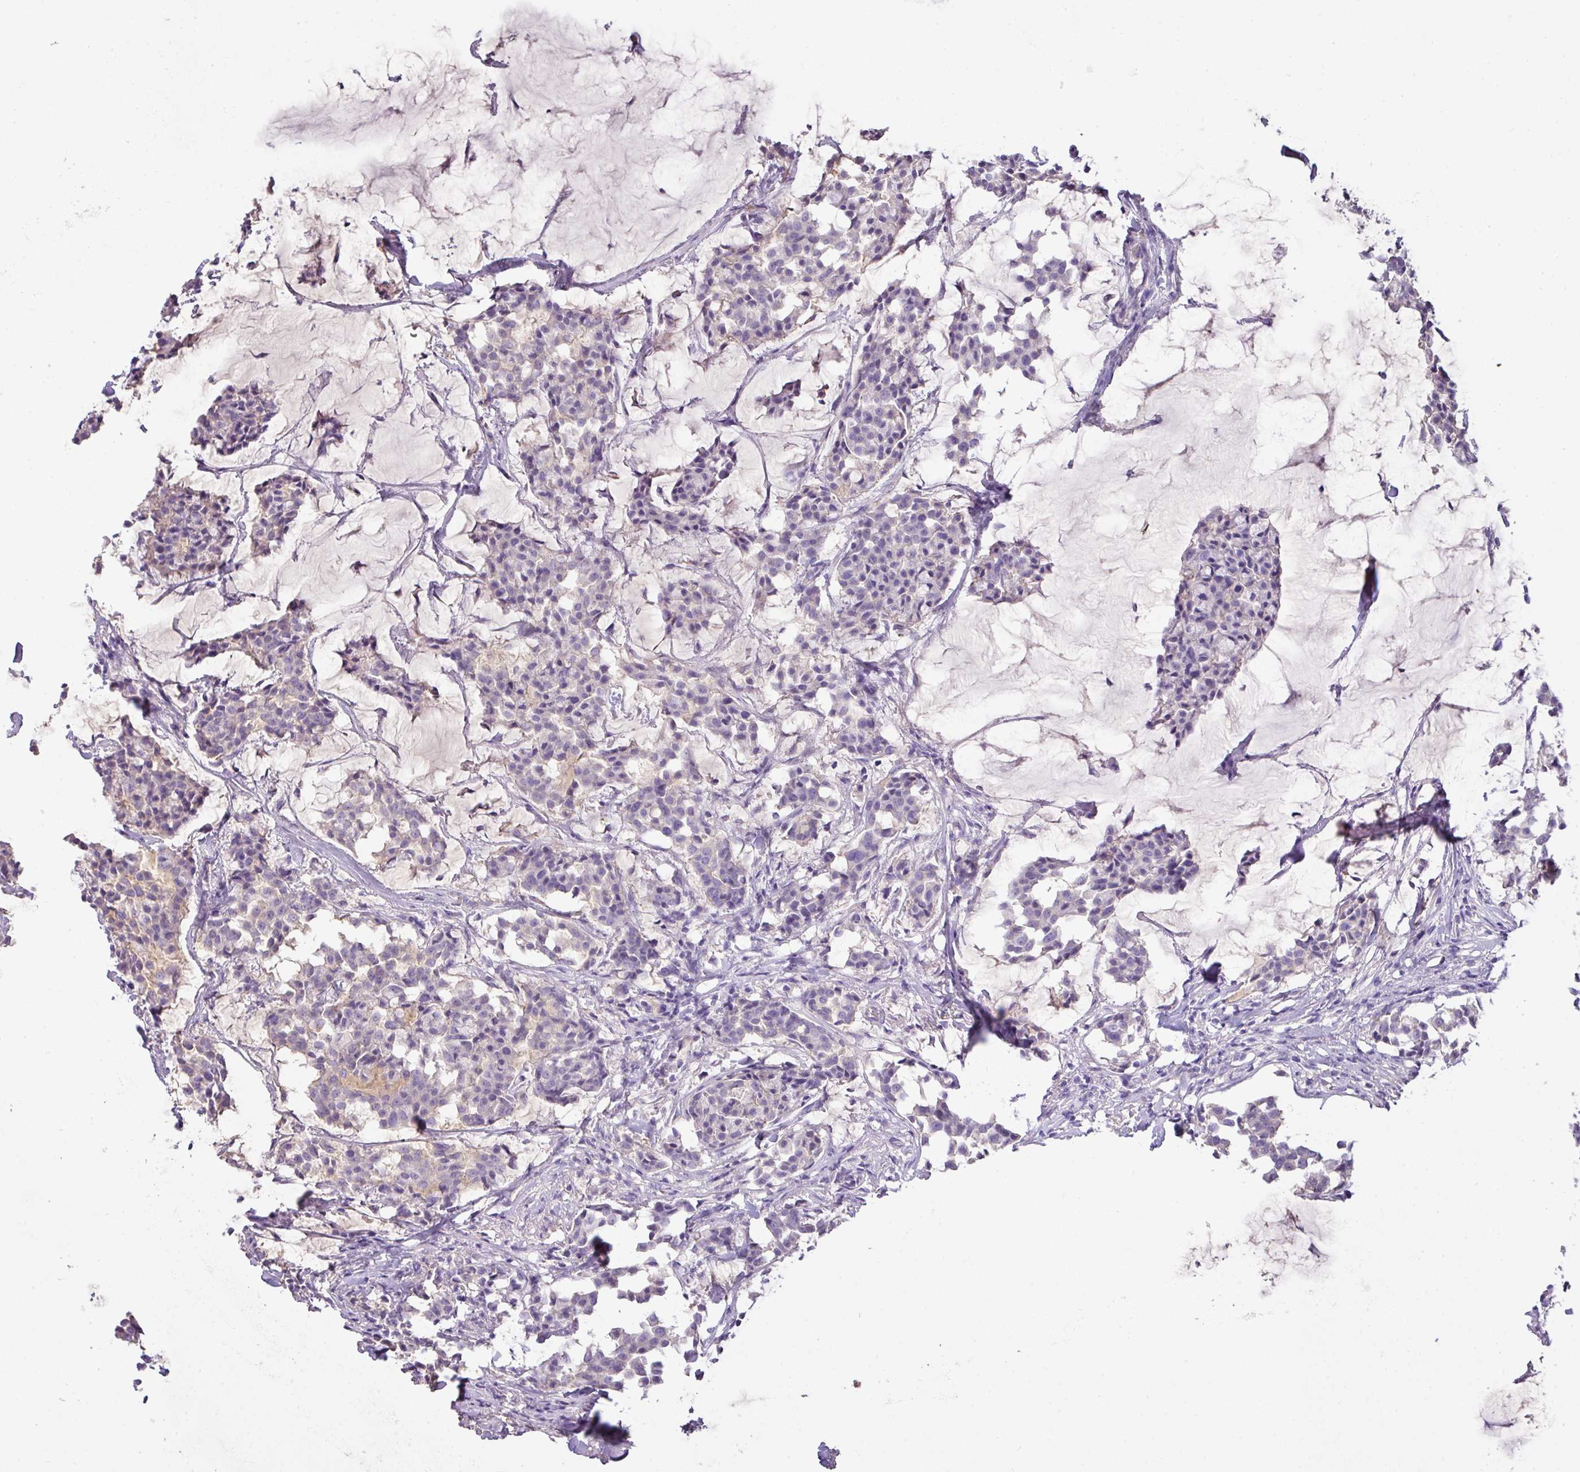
{"staining": {"intensity": "negative", "quantity": "none", "location": "none"}, "tissue": "breast cancer", "cell_type": "Tumor cells", "image_type": "cancer", "snomed": [{"axis": "morphology", "description": "Duct carcinoma"}, {"axis": "topography", "description": "Breast"}], "caption": "Micrograph shows no protein positivity in tumor cells of breast cancer (infiltrating ductal carcinoma) tissue. (Immunohistochemistry (ihc), brightfield microscopy, high magnification).", "gene": "OR6C6", "patient": {"sex": "female", "age": 93}}